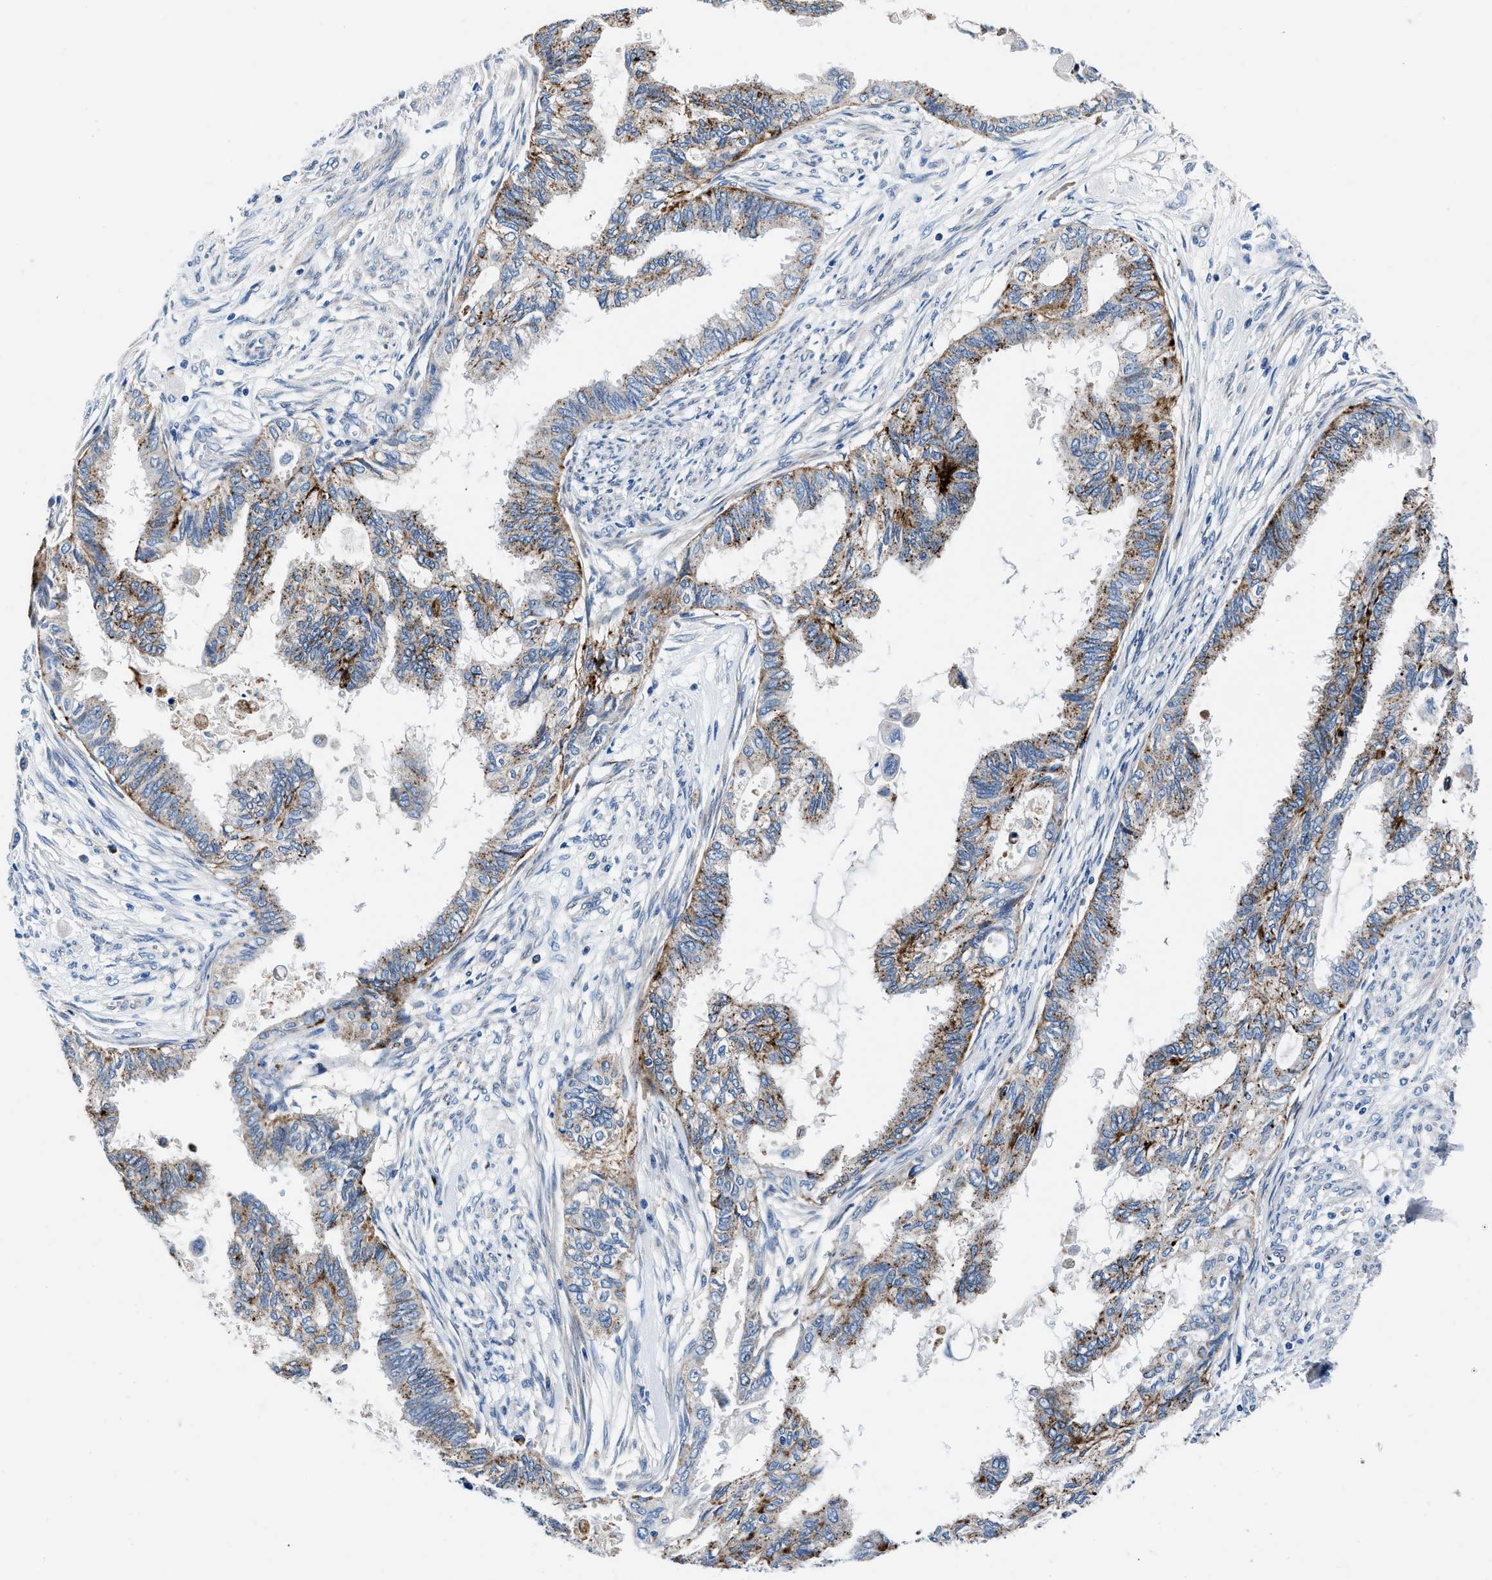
{"staining": {"intensity": "moderate", "quantity": ">75%", "location": "cytoplasmic/membranous"}, "tissue": "cervical cancer", "cell_type": "Tumor cells", "image_type": "cancer", "snomed": [{"axis": "morphology", "description": "Normal tissue, NOS"}, {"axis": "morphology", "description": "Adenocarcinoma, NOS"}, {"axis": "topography", "description": "Cervix"}, {"axis": "topography", "description": "Endometrium"}], "caption": "Human cervical cancer (adenocarcinoma) stained for a protein (brown) reveals moderate cytoplasmic/membranous positive expression in approximately >75% of tumor cells.", "gene": "DAG1", "patient": {"sex": "female", "age": 86}}